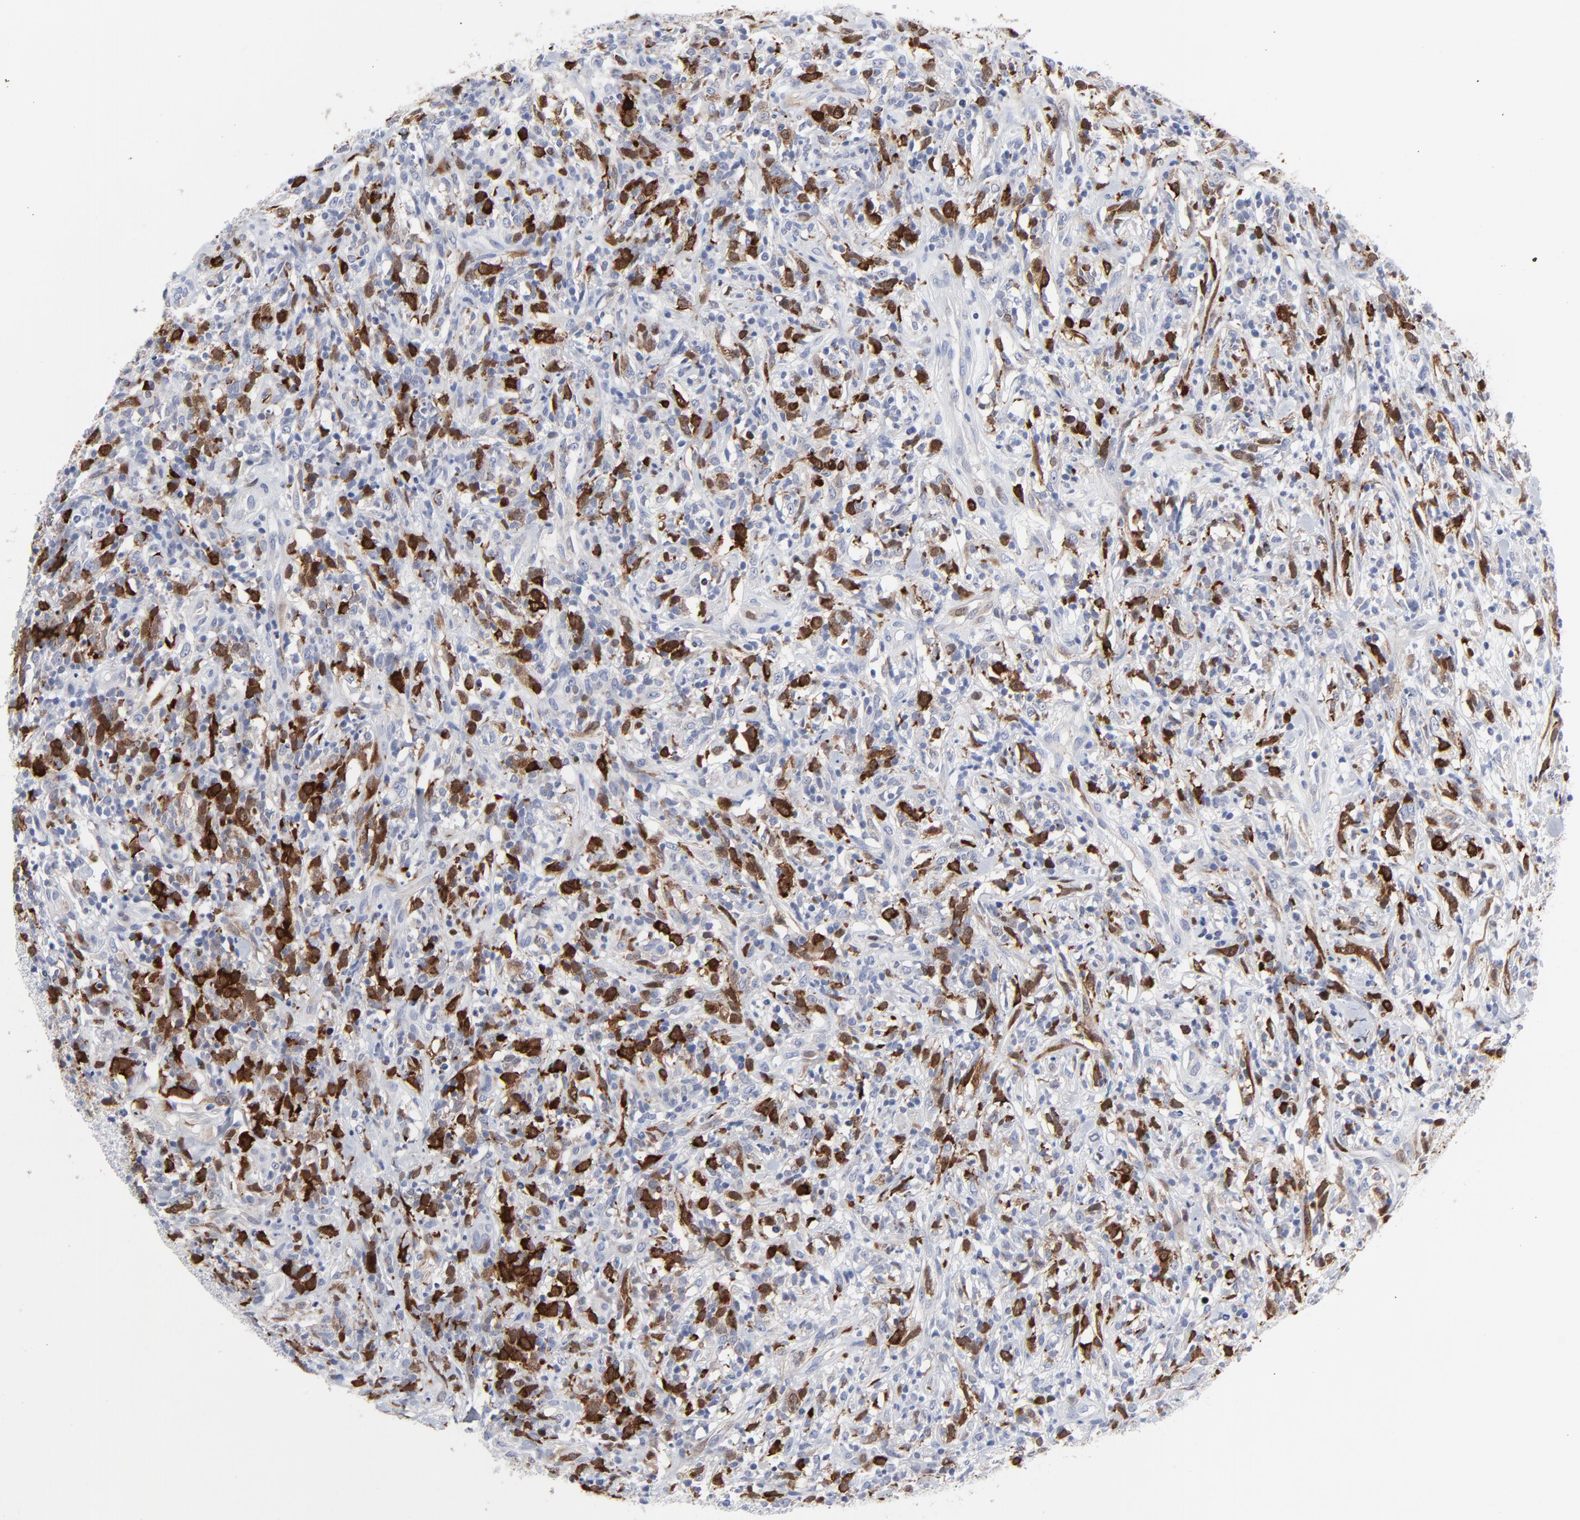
{"staining": {"intensity": "strong", "quantity": "25%-75%", "location": "cytoplasmic/membranous,nuclear"}, "tissue": "lymphoma", "cell_type": "Tumor cells", "image_type": "cancer", "snomed": [{"axis": "morphology", "description": "Malignant lymphoma, non-Hodgkin's type, High grade"}, {"axis": "topography", "description": "Lymph node"}], "caption": "Human lymphoma stained with a protein marker displays strong staining in tumor cells.", "gene": "CDK1", "patient": {"sex": "female", "age": 73}}